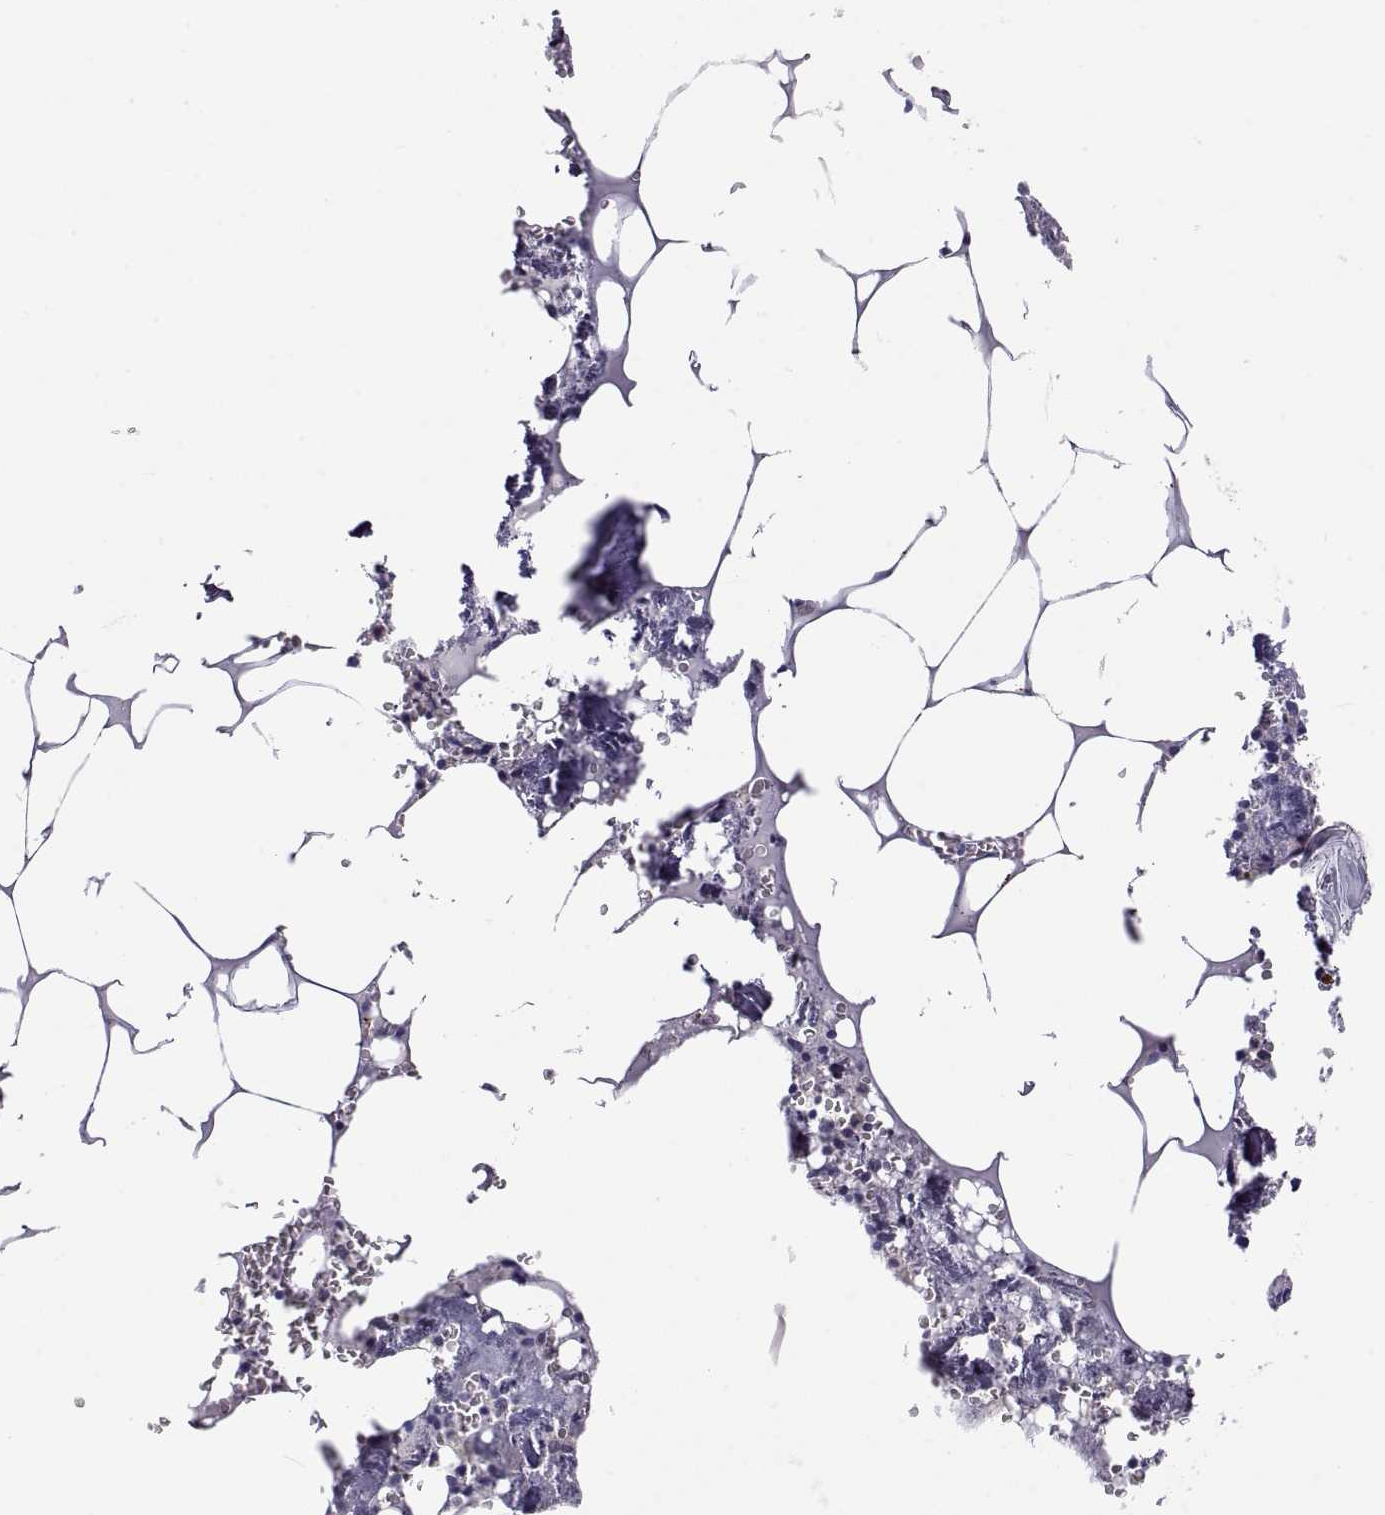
{"staining": {"intensity": "weak", "quantity": "25%-75%", "location": "cytoplasmic/membranous"}, "tissue": "bone marrow", "cell_type": "Hematopoietic cells", "image_type": "normal", "snomed": [{"axis": "morphology", "description": "Normal tissue, NOS"}, {"axis": "topography", "description": "Bone marrow"}], "caption": "A high-resolution micrograph shows IHC staining of benign bone marrow, which shows weak cytoplasmic/membranous positivity in approximately 25%-75% of hematopoietic cells. (DAB IHC, brown staining for protein, blue staining for nuclei).", "gene": "RGS19", "patient": {"sex": "male", "age": 54}}